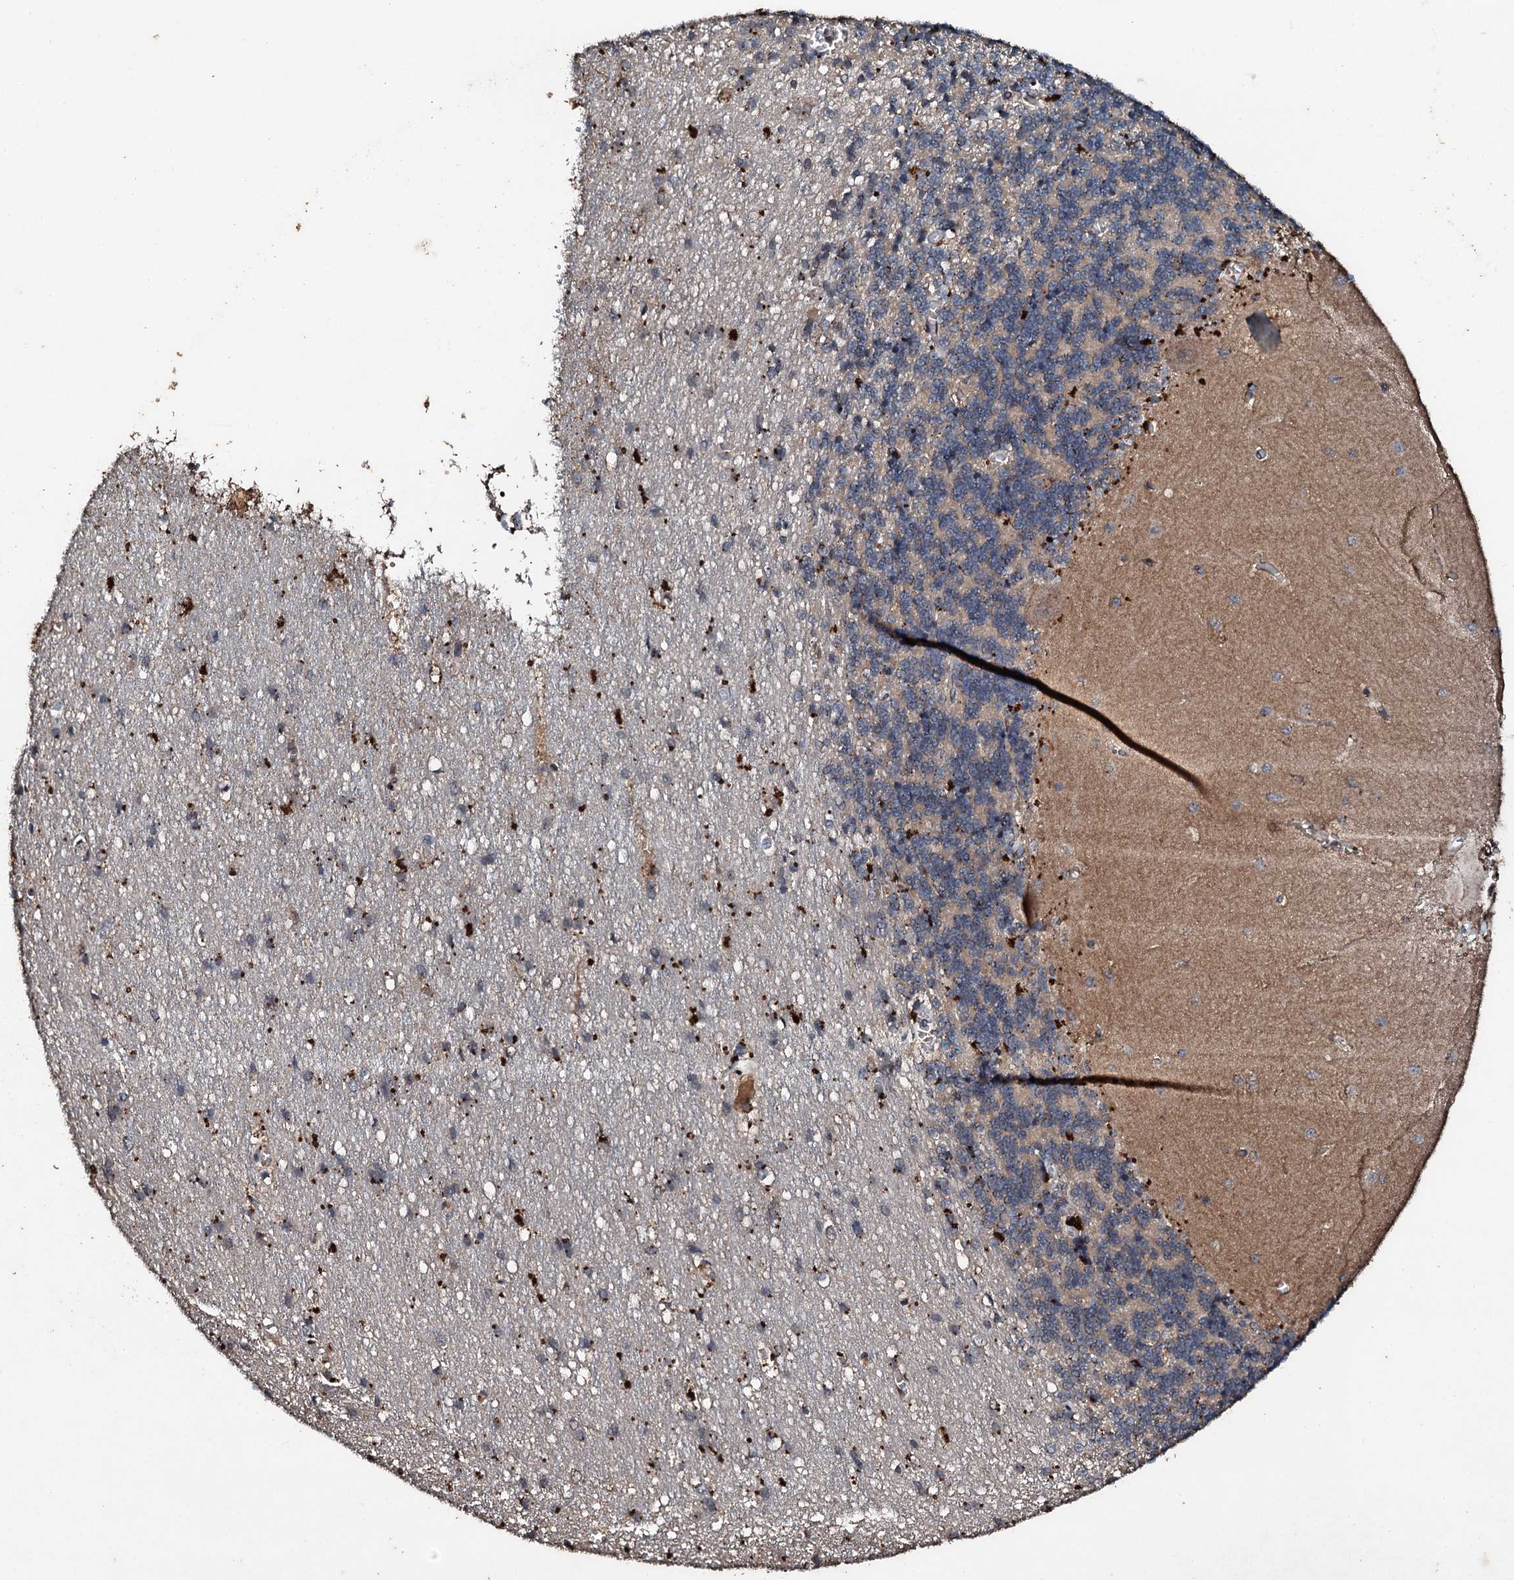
{"staining": {"intensity": "negative", "quantity": "none", "location": "none"}, "tissue": "cerebellum", "cell_type": "Cells in granular layer", "image_type": "normal", "snomed": [{"axis": "morphology", "description": "Normal tissue, NOS"}, {"axis": "topography", "description": "Cerebellum"}], "caption": "Immunohistochemistry image of normal human cerebellum stained for a protein (brown), which reveals no staining in cells in granular layer.", "gene": "ADAMTS10", "patient": {"sex": "male", "age": 37}}